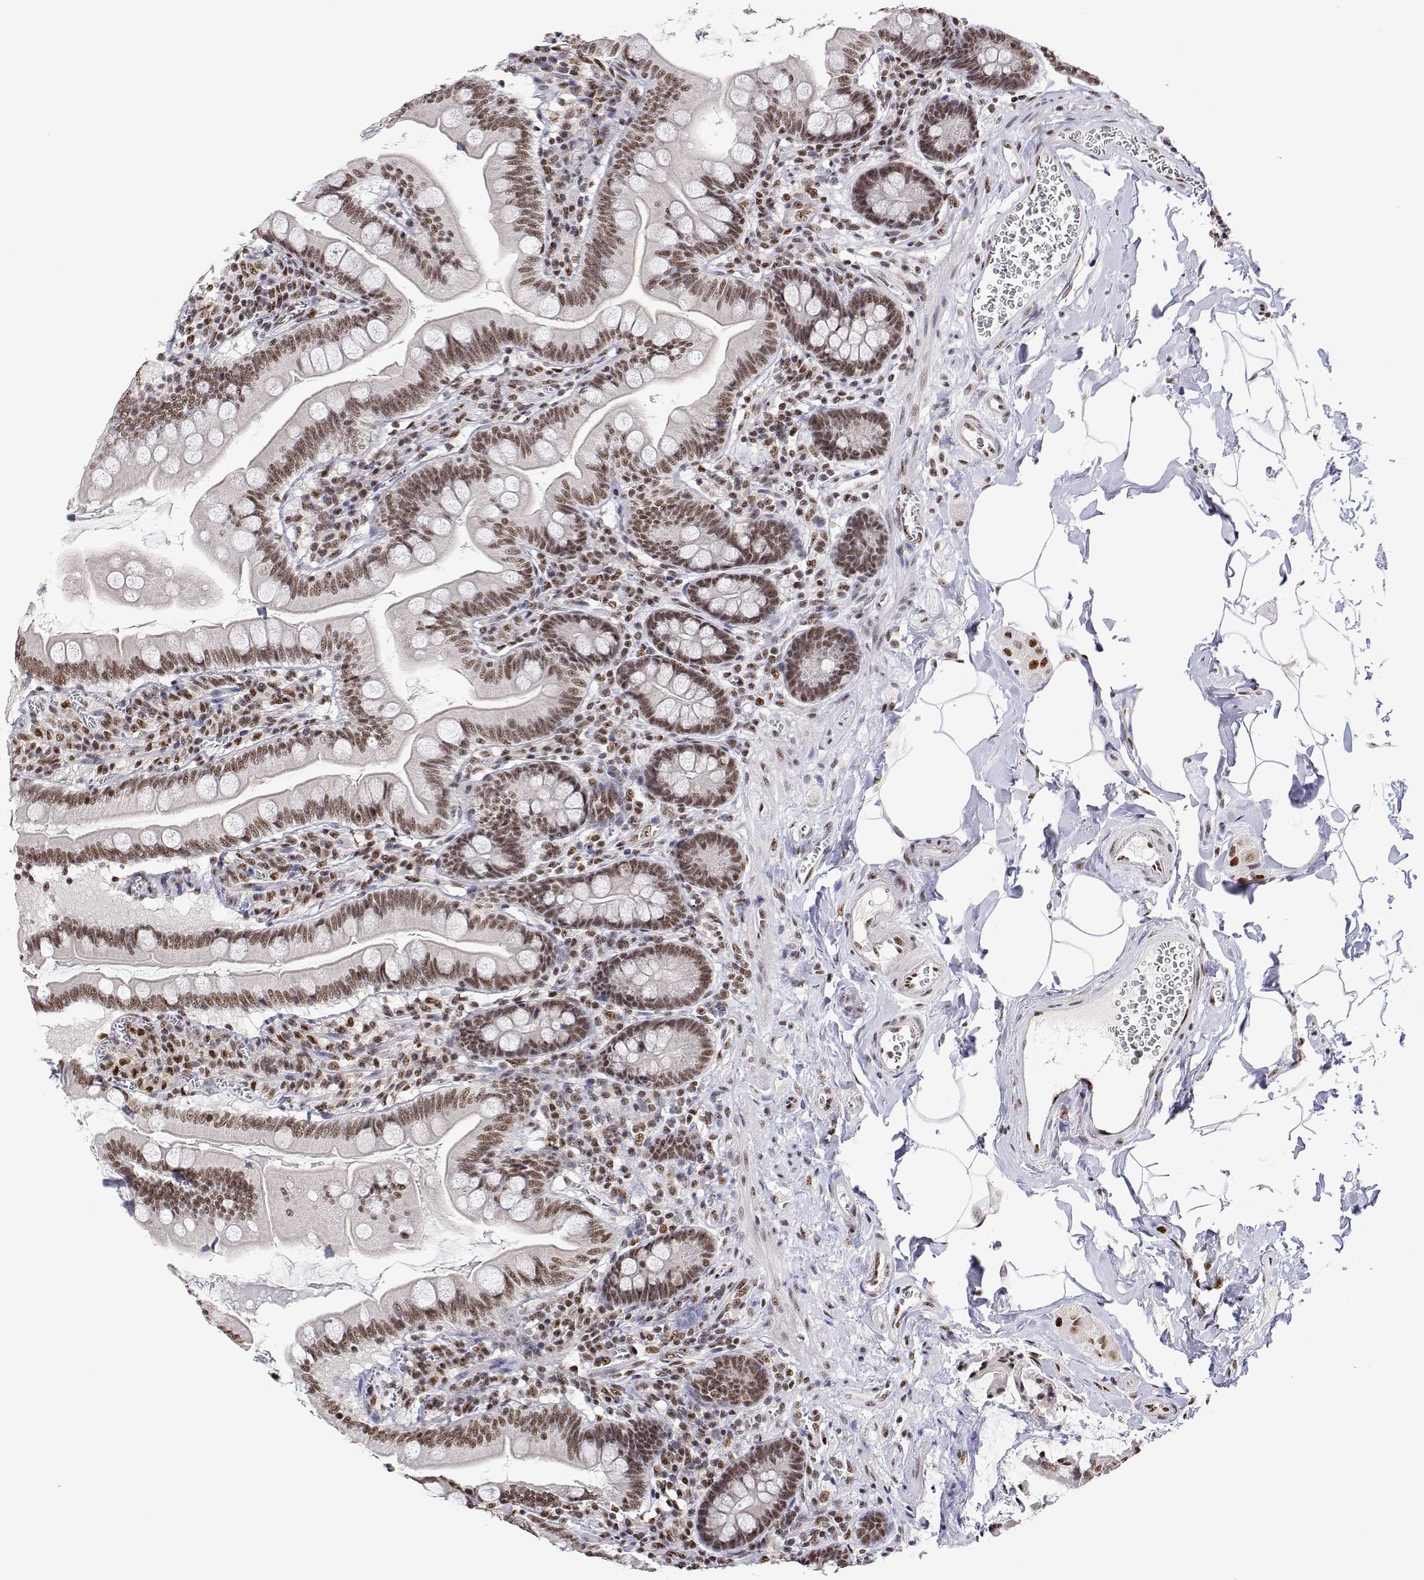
{"staining": {"intensity": "moderate", "quantity": ">75%", "location": "nuclear"}, "tissue": "small intestine", "cell_type": "Glandular cells", "image_type": "normal", "snomed": [{"axis": "morphology", "description": "Normal tissue, NOS"}, {"axis": "topography", "description": "Small intestine"}], "caption": "Moderate nuclear protein staining is present in about >75% of glandular cells in small intestine.", "gene": "ADAR", "patient": {"sex": "female", "age": 56}}